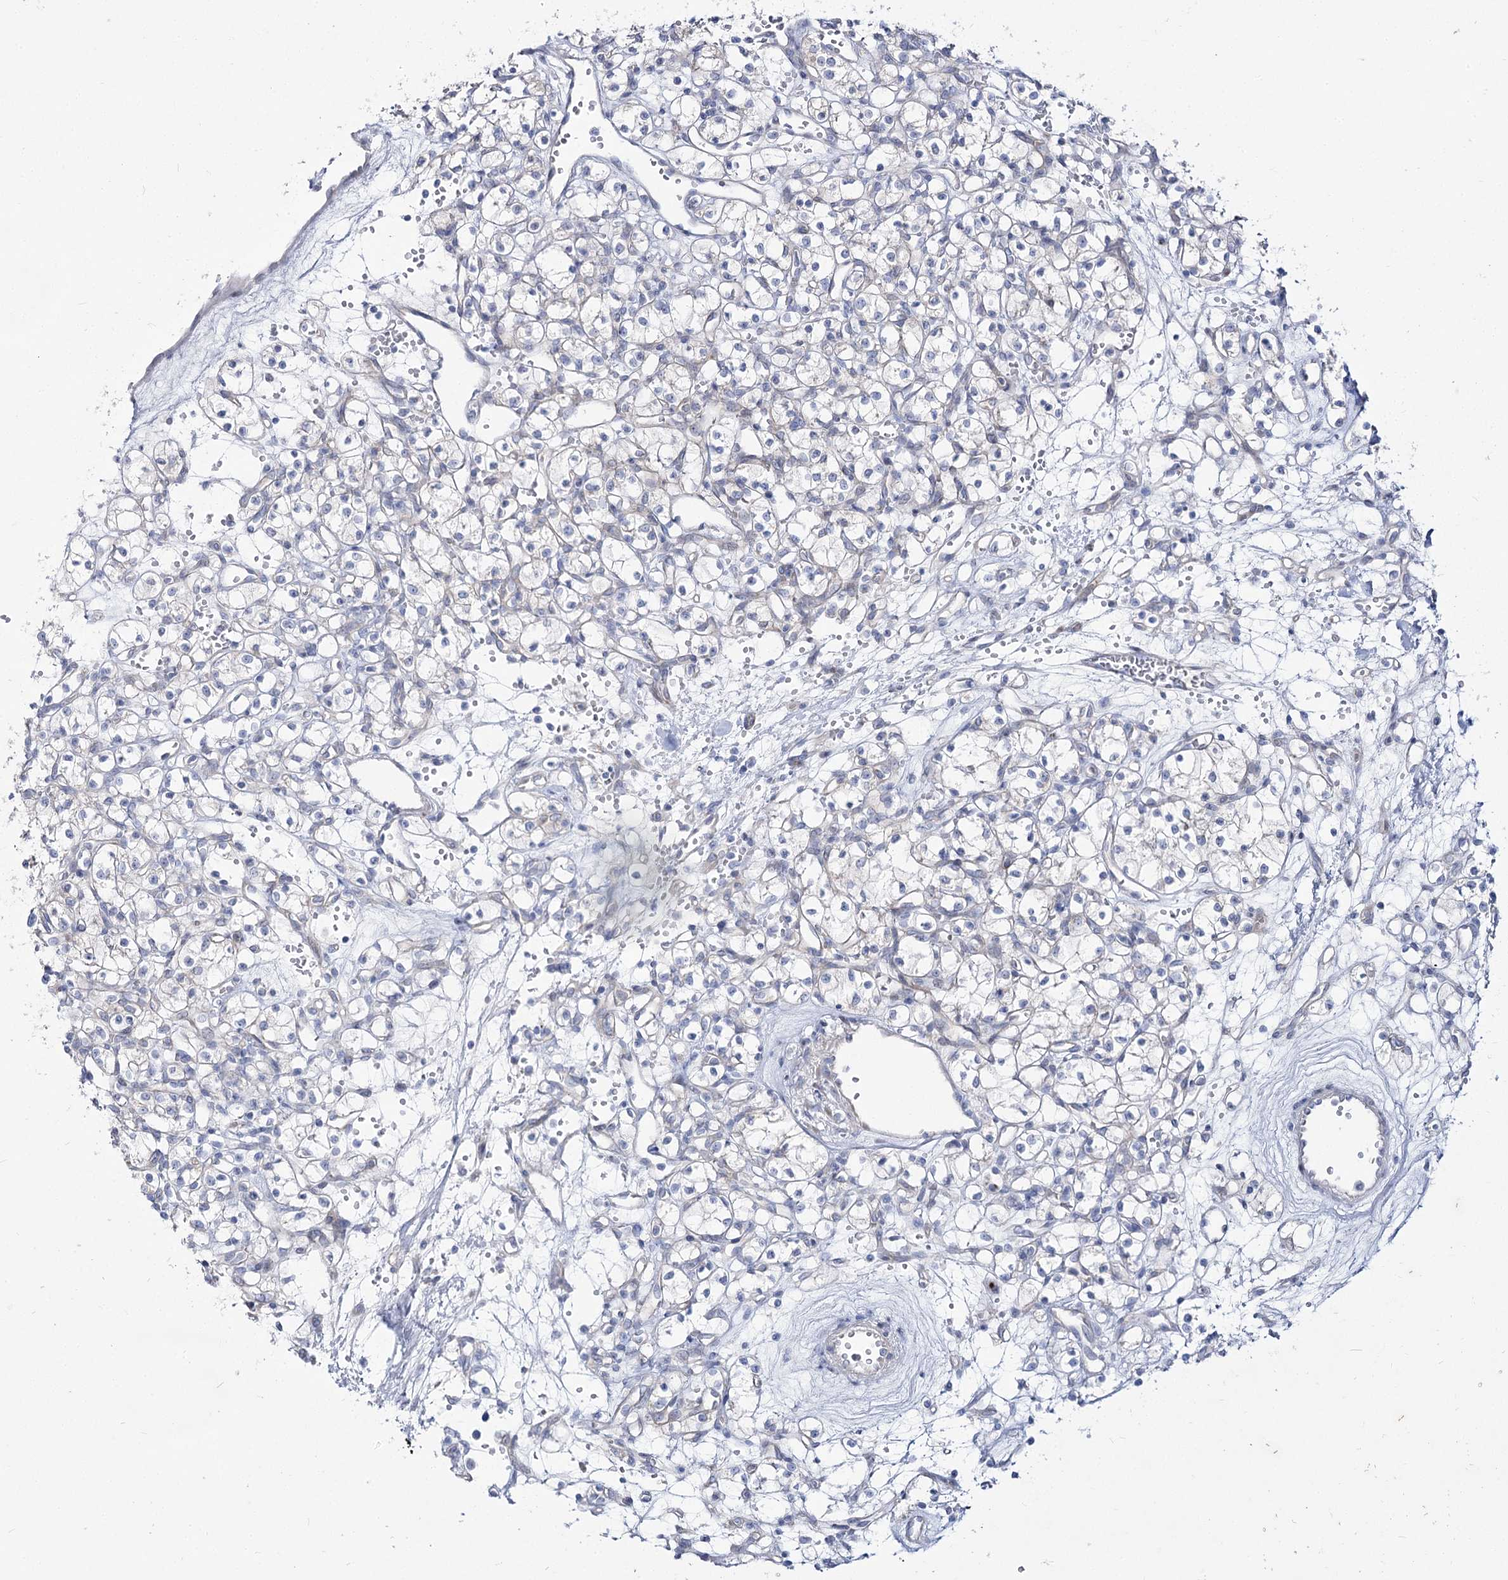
{"staining": {"intensity": "negative", "quantity": "none", "location": "none"}, "tissue": "renal cancer", "cell_type": "Tumor cells", "image_type": "cancer", "snomed": [{"axis": "morphology", "description": "Adenocarcinoma, NOS"}, {"axis": "topography", "description": "Kidney"}], "caption": "Tumor cells are negative for protein expression in human renal cancer.", "gene": "SUOX", "patient": {"sex": "female", "age": 59}}